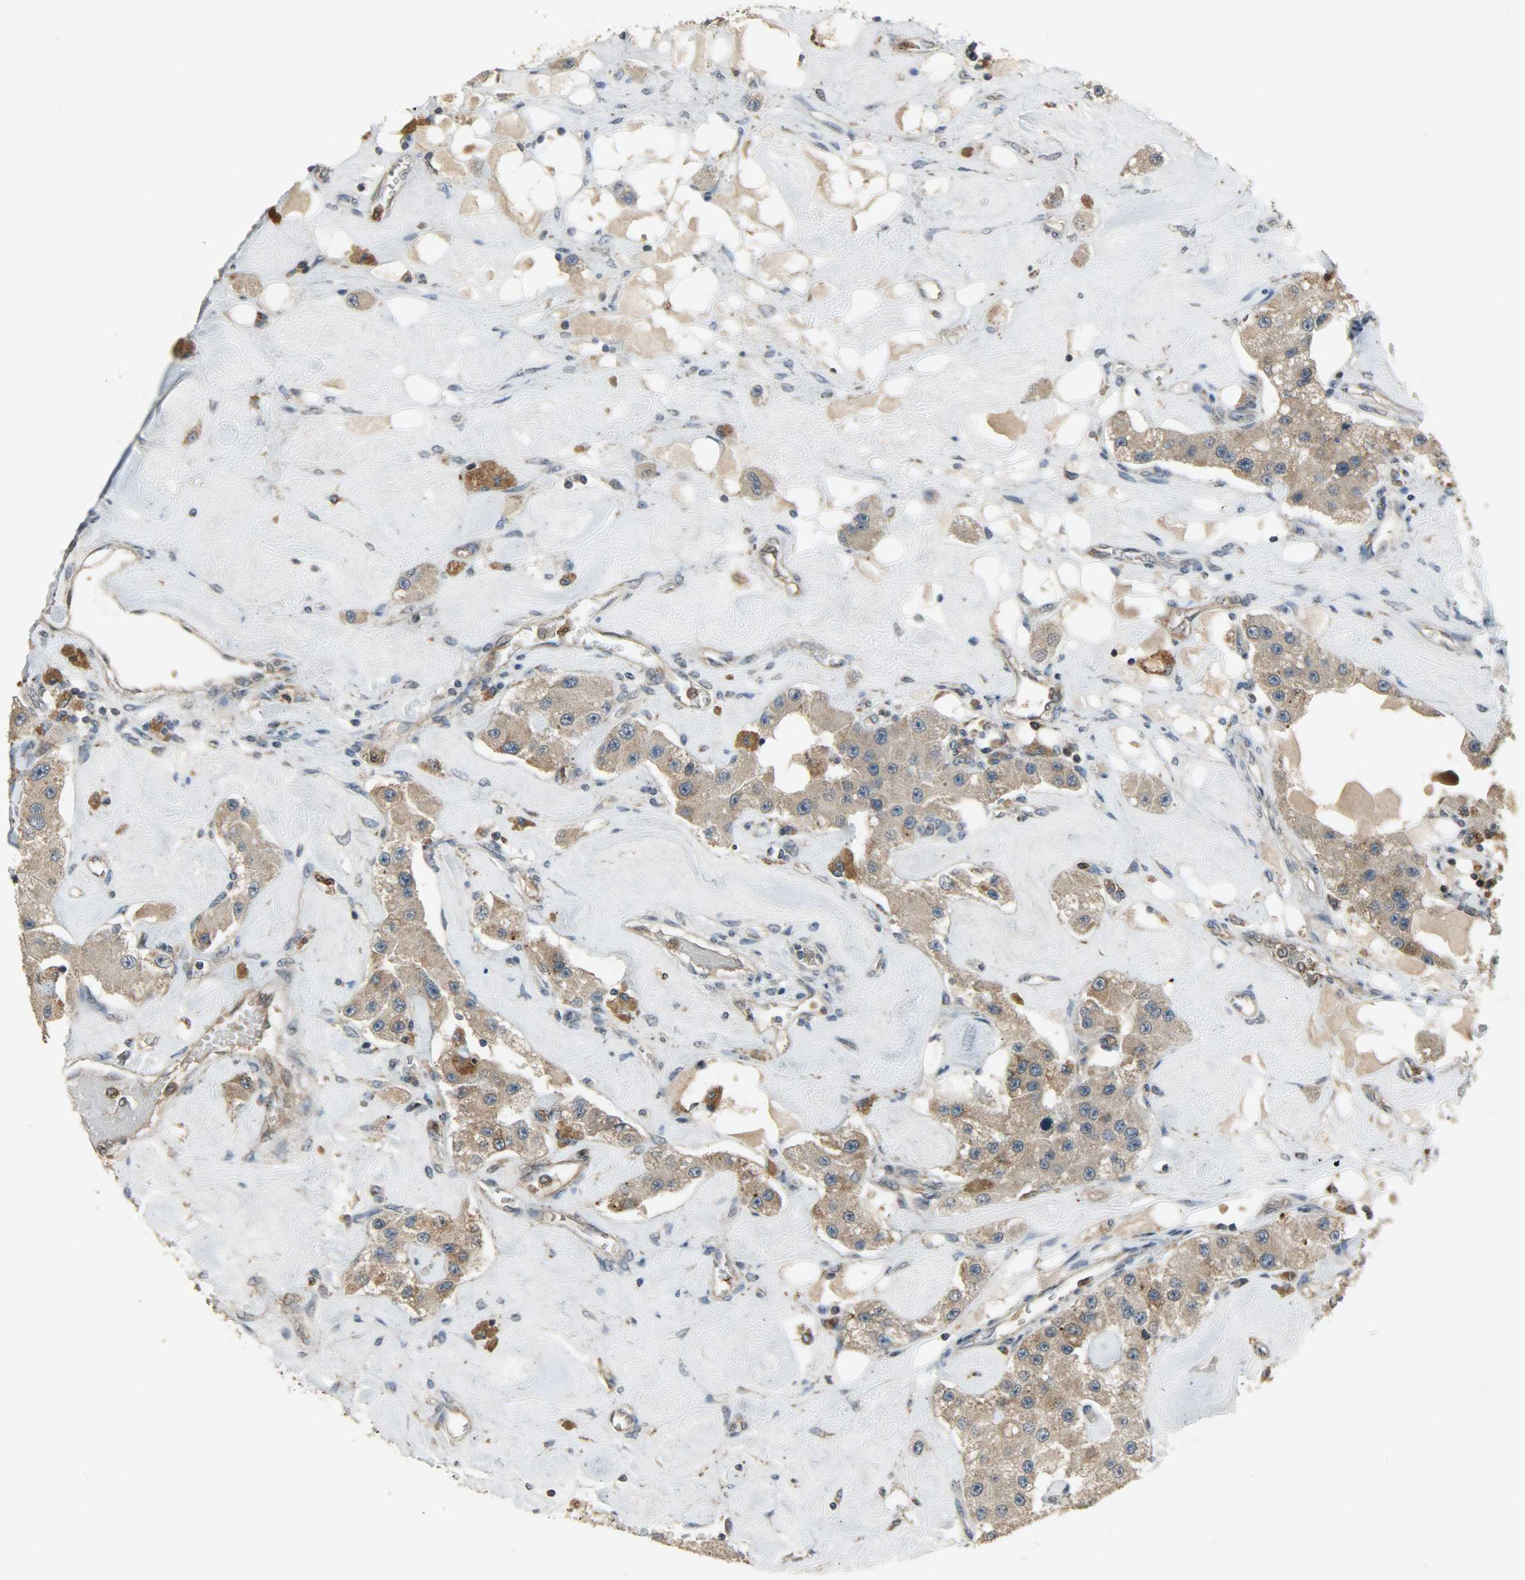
{"staining": {"intensity": "moderate", "quantity": ">75%", "location": "cytoplasmic/membranous"}, "tissue": "carcinoid", "cell_type": "Tumor cells", "image_type": "cancer", "snomed": [{"axis": "morphology", "description": "Carcinoid, malignant, NOS"}, {"axis": "topography", "description": "Pancreas"}], "caption": "Carcinoid (malignant) was stained to show a protein in brown. There is medium levels of moderate cytoplasmic/membranous positivity in approximately >75% of tumor cells. (brown staining indicates protein expression, while blue staining denotes nuclei).", "gene": "AMT", "patient": {"sex": "male", "age": 41}}